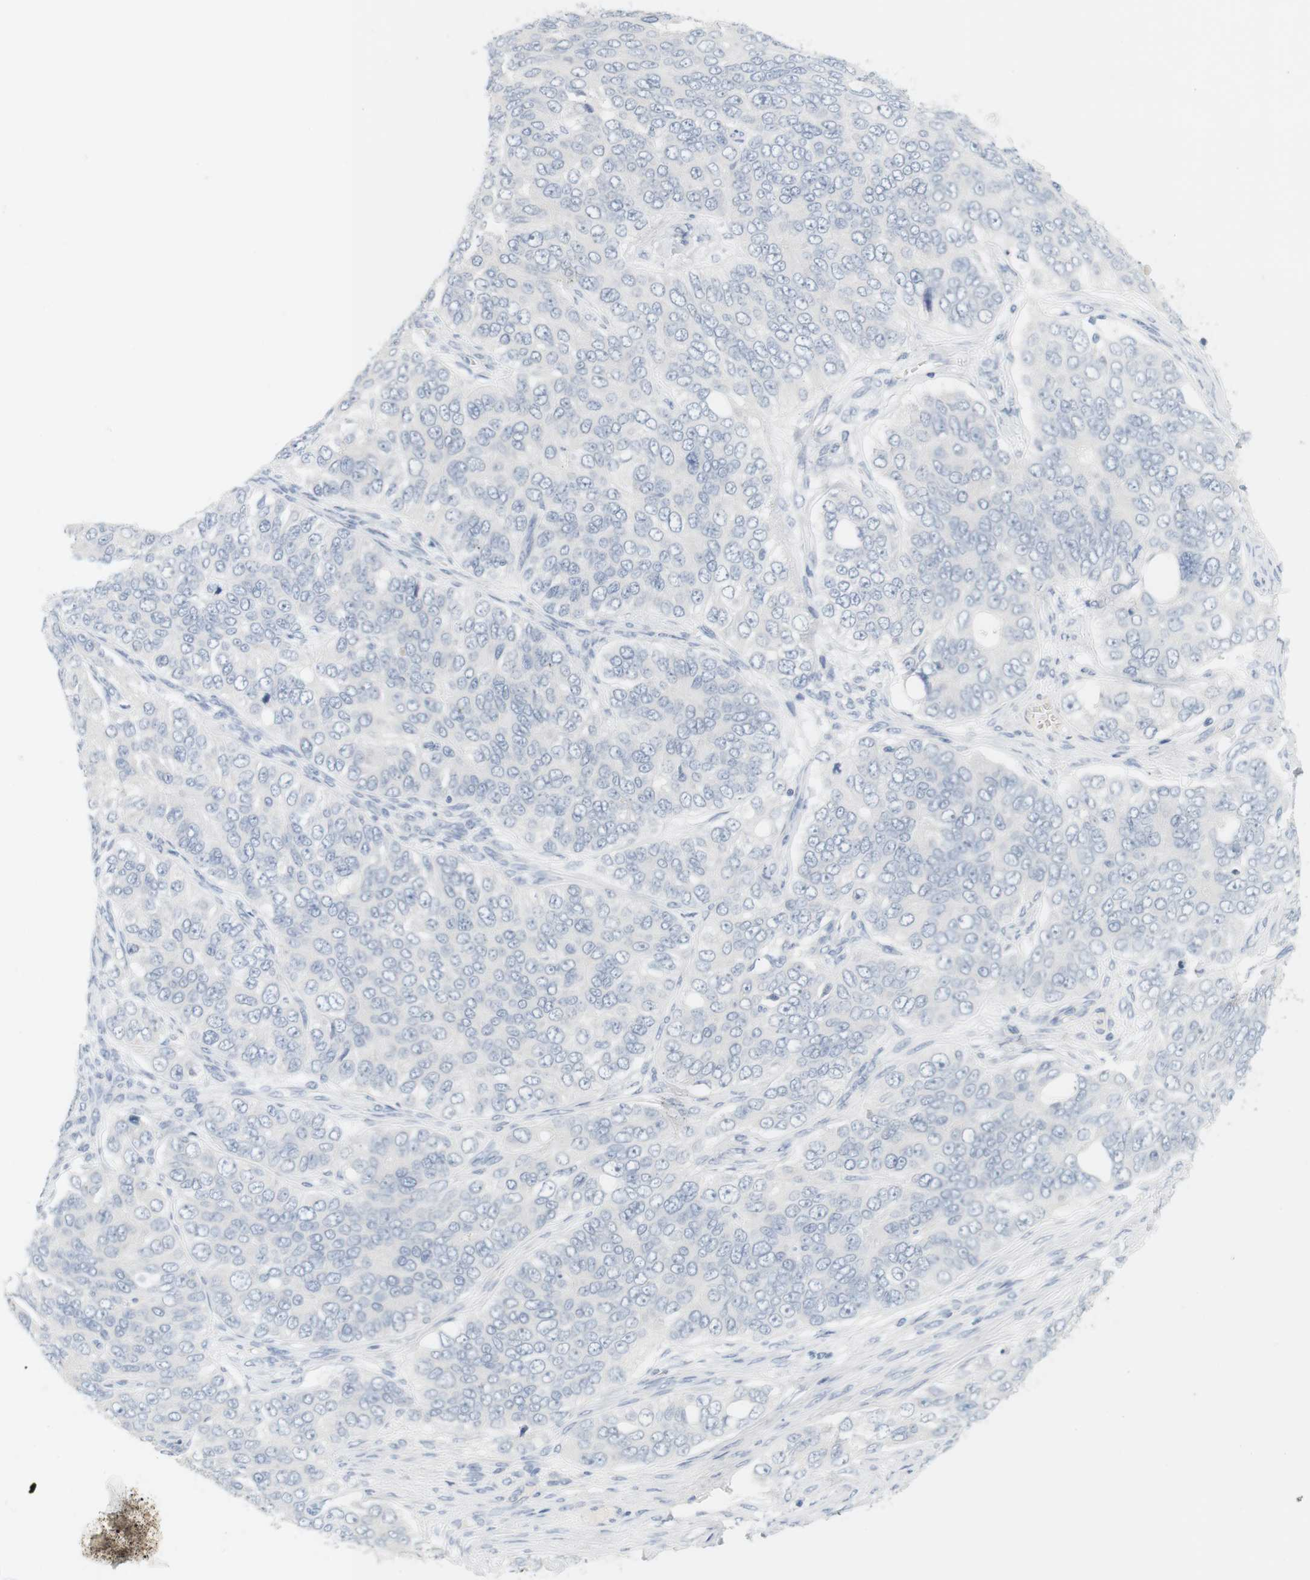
{"staining": {"intensity": "negative", "quantity": "none", "location": "none"}, "tissue": "ovarian cancer", "cell_type": "Tumor cells", "image_type": "cancer", "snomed": [{"axis": "morphology", "description": "Carcinoma, endometroid"}, {"axis": "topography", "description": "Ovary"}], "caption": "This is an immunohistochemistry image of human ovarian cancer (endometroid carcinoma). There is no staining in tumor cells.", "gene": "OPRM1", "patient": {"sex": "female", "age": 51}}